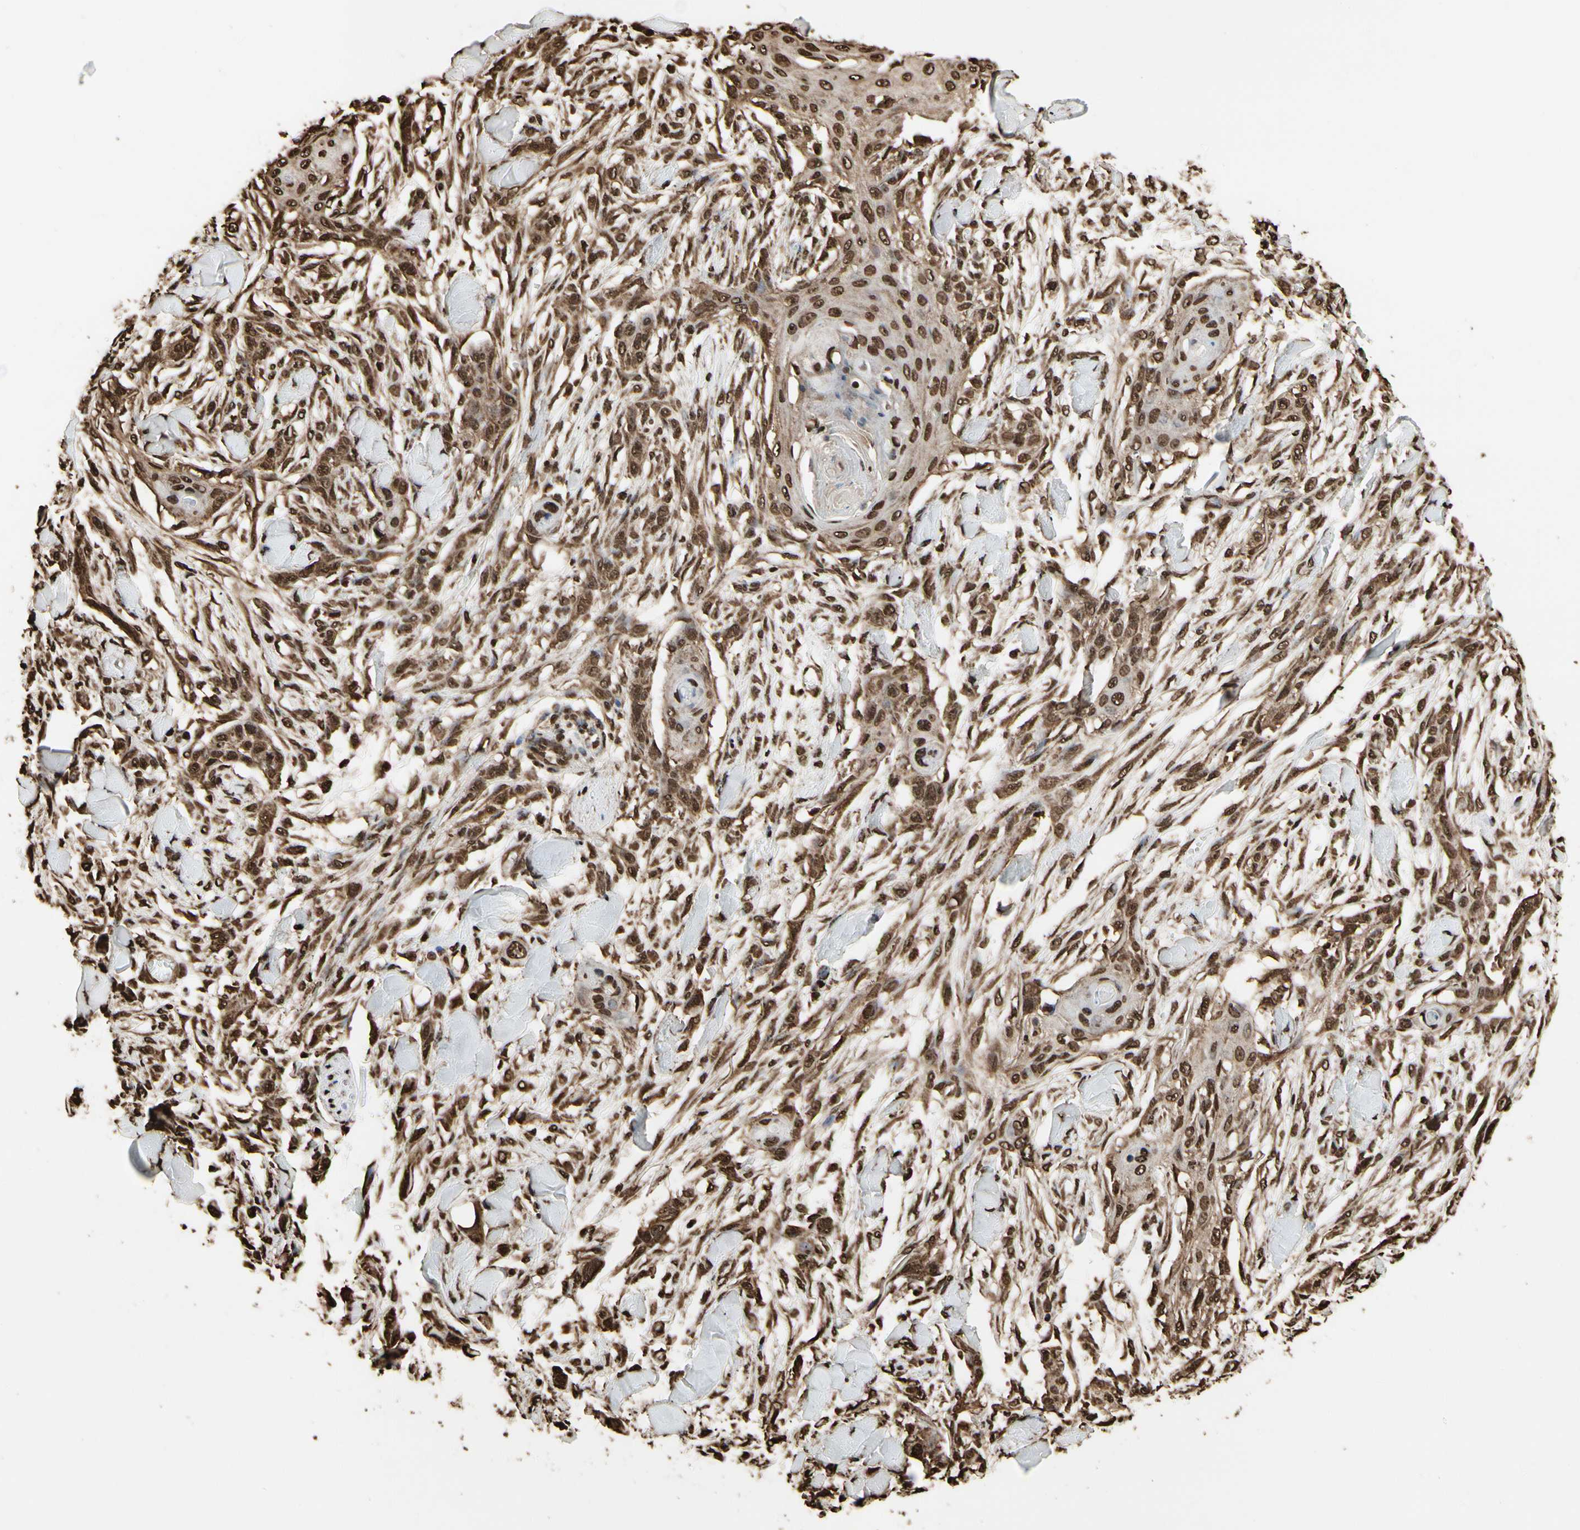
{"staining": {"intensity": "strong", "quantity": ">75%", "location": "cytoplasmic/membranous,nuclear"}, "tissue": "skin cancer", "cell_type": "Tumor cells", "image_type": "cancer", "snomed": [{"axis": "morphology", "description": "Squamous cell carcinoma, NOS"}, {"axis": "topography", "description": "Skin"}], "caption": "Strong cytoplasmic/membranous and nuclear protein expression is appreciated in about >75% of tumor cells in skin cancer.", "gene": "HNRNPK", "patient": {"sex": "female", "age": 59}}